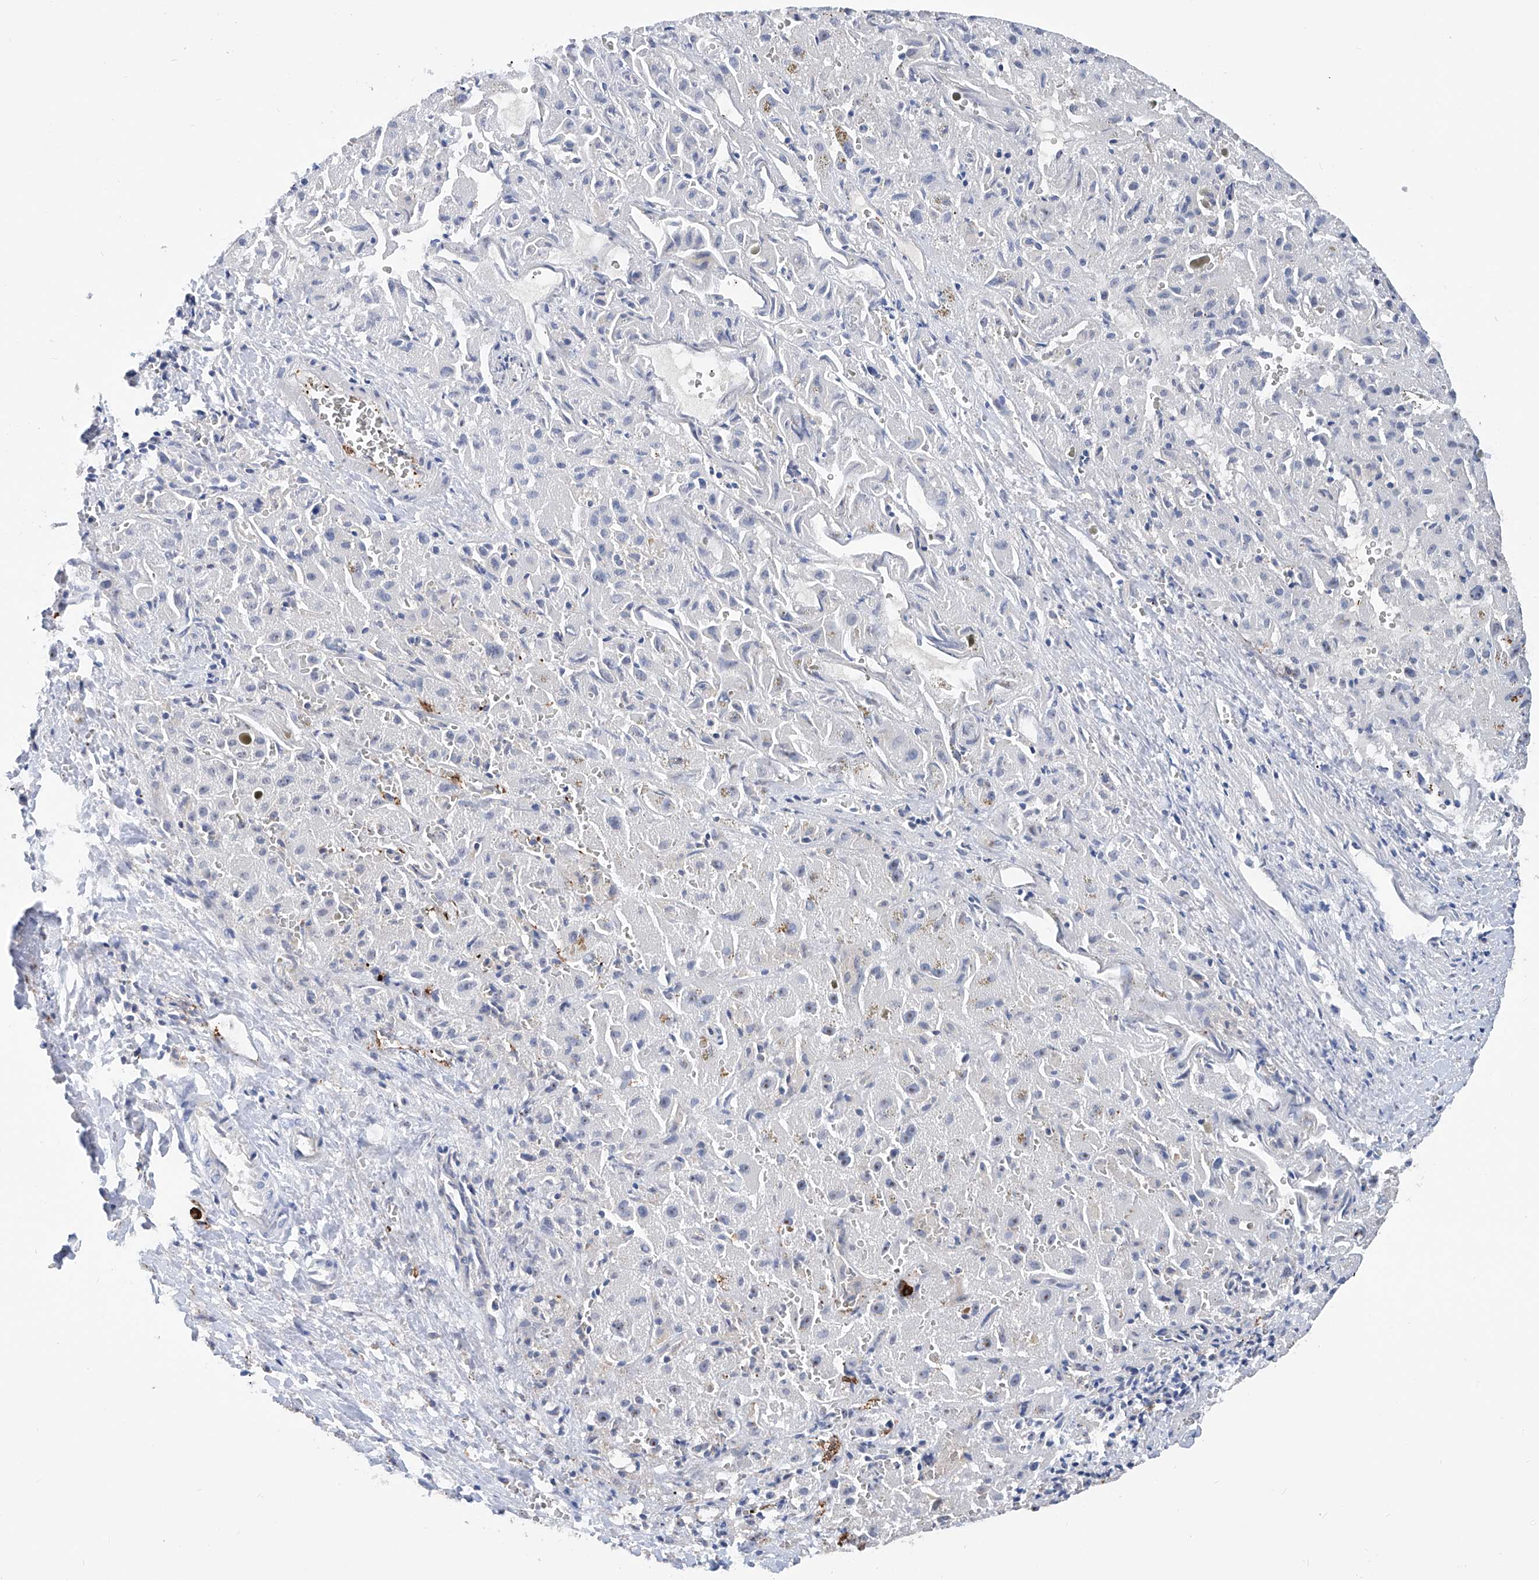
{"staining": {"intensity": "negative", "quantity": "none", "location": "none"}, "tissue": "liver cancer", "cell_type": "Tumor cells", "image_type": "cancer", "snomed": [{"axis": "morphology", "description": "Cholangiocarcinoma"}, {"axis": "topography", "description": "Liver"}], "caption": "Micrograph shows no protein positivity in tumor cells of liver cancer tissue. (Brightfield microscopy of DAB (3,3'-diaminobenzidine) IHC at high magnification).", "gene": "ZNF484", "patient": {"sex": "female", "age": 52}}